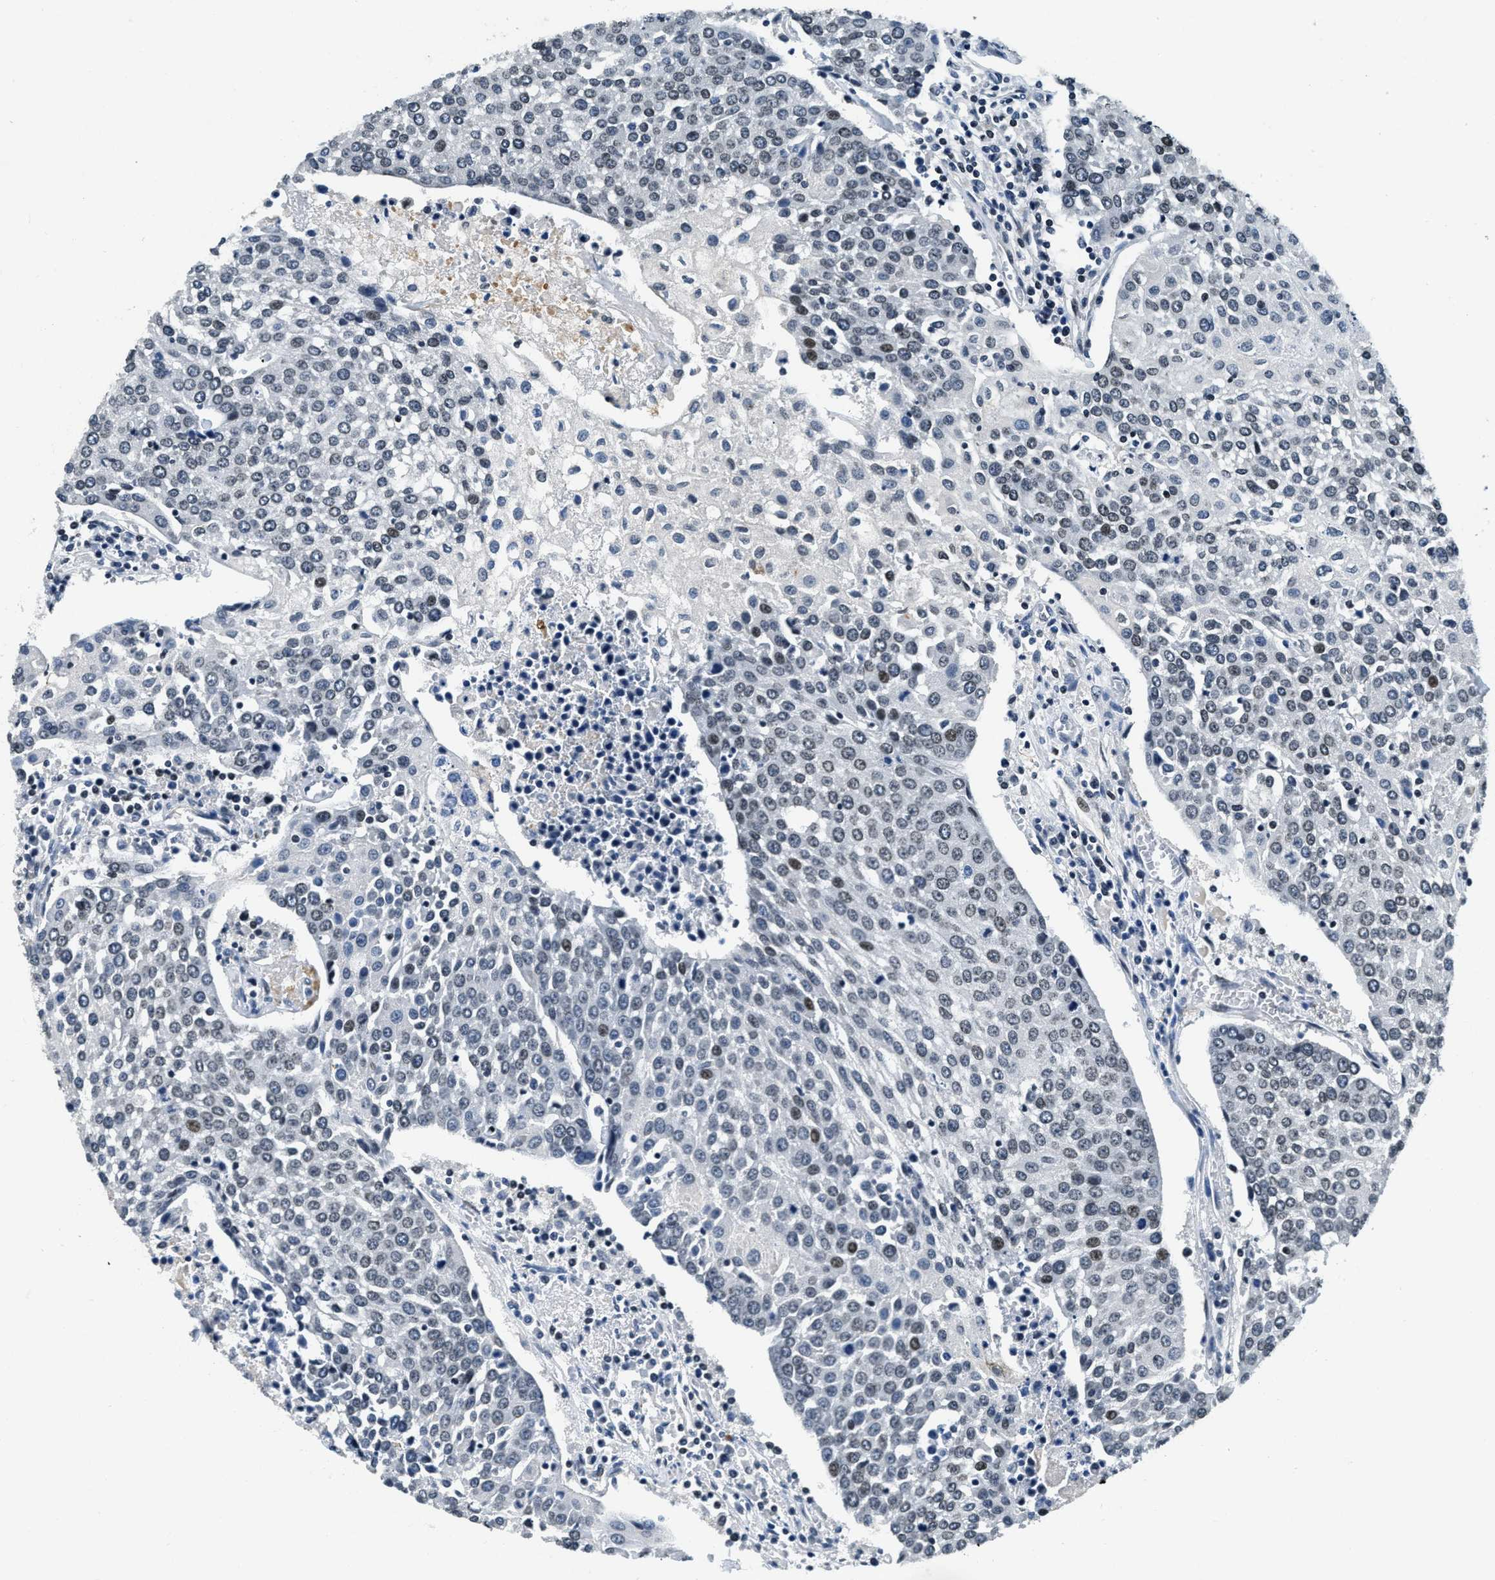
{"staining": {"intensity": "weak", "quantity": "25%-75%", "location": "nuclear"}, "tissue": "urothelial cancer", "cell_type": "Tumor cells", "image_type": "cancer", "snomed": [{"axis": "morphology", "description": "Urothelial carcinoma, High grade"}, {"axis": "topography", "description": "Urinary bladder"}], "caption": "A high-resolution image shows IHC staining of urothelial carcinoma (high-grade), which displays weak nuclear positivity in approximately 25%-75% of tumor cells. The staining was performed using DAB (3,3'-diaminobenzidine), with brown indicating positive protein expression. Nuclei are stained blue with hematoxylin.", "gene": "ZC3HC1", "patient": {"sex": "female", "age": 85}}